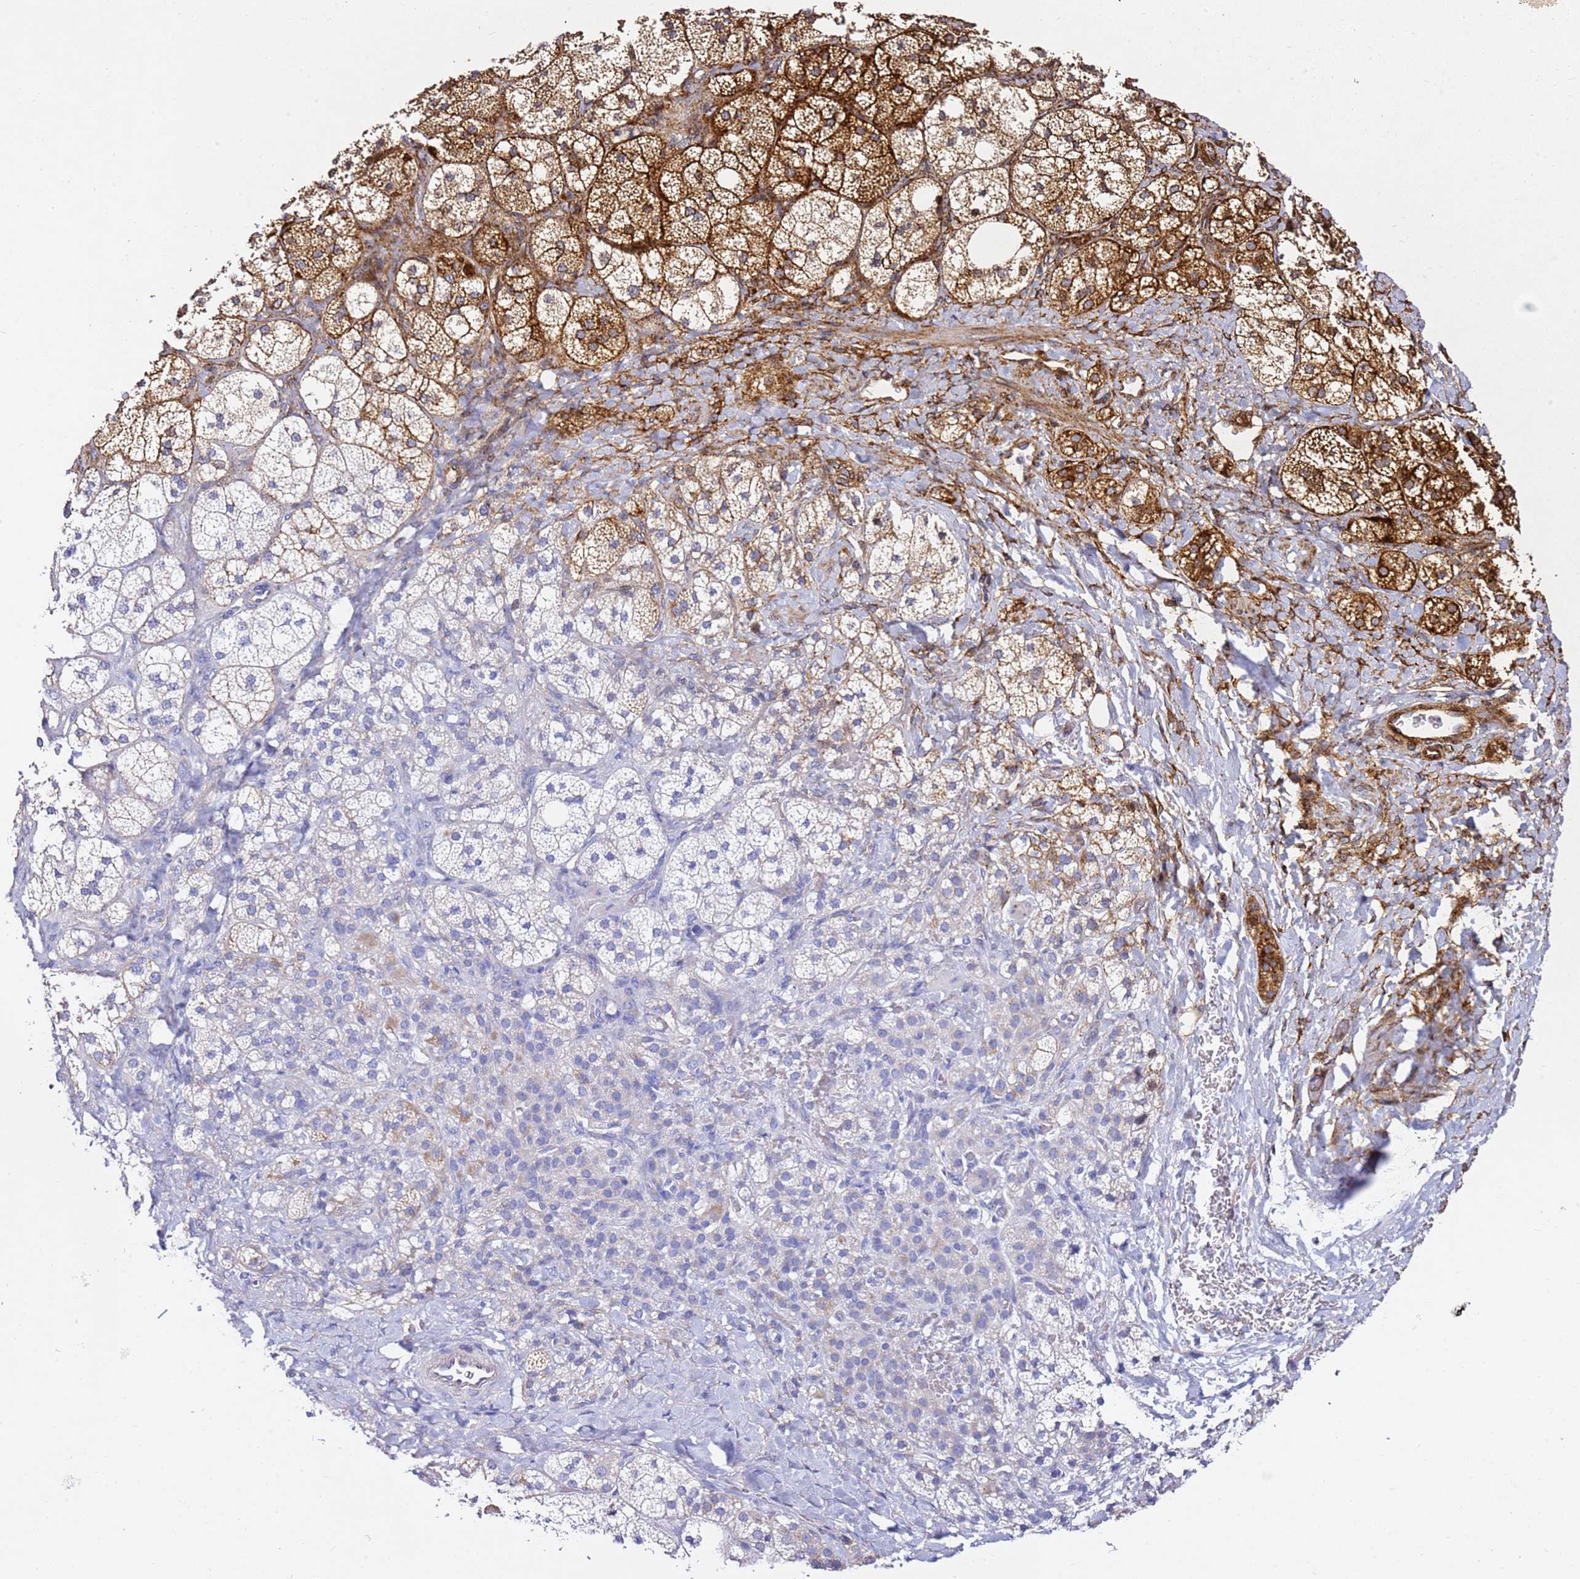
{"staining": {"intensity": "strong", "quantity": "<25%", "location": "cytoplasmic/membranous"}, "tissue": "adrenal gland", "cell_type": "Glandular cells", "image_type": "normal", "snomed": [{"axis": "morphology", "description": "Normal tissue, NOS"}, {"axis": "topography", "description": "Adrenal gland"}], "caption": "IHC (DAB) staining of normal adrenal gland reveals strong cytoplasmic/membranous protein positivity in about <25% of glandular cells.", "gene": "ZNF296", "patient": {"sex": "male", "age": 61}}